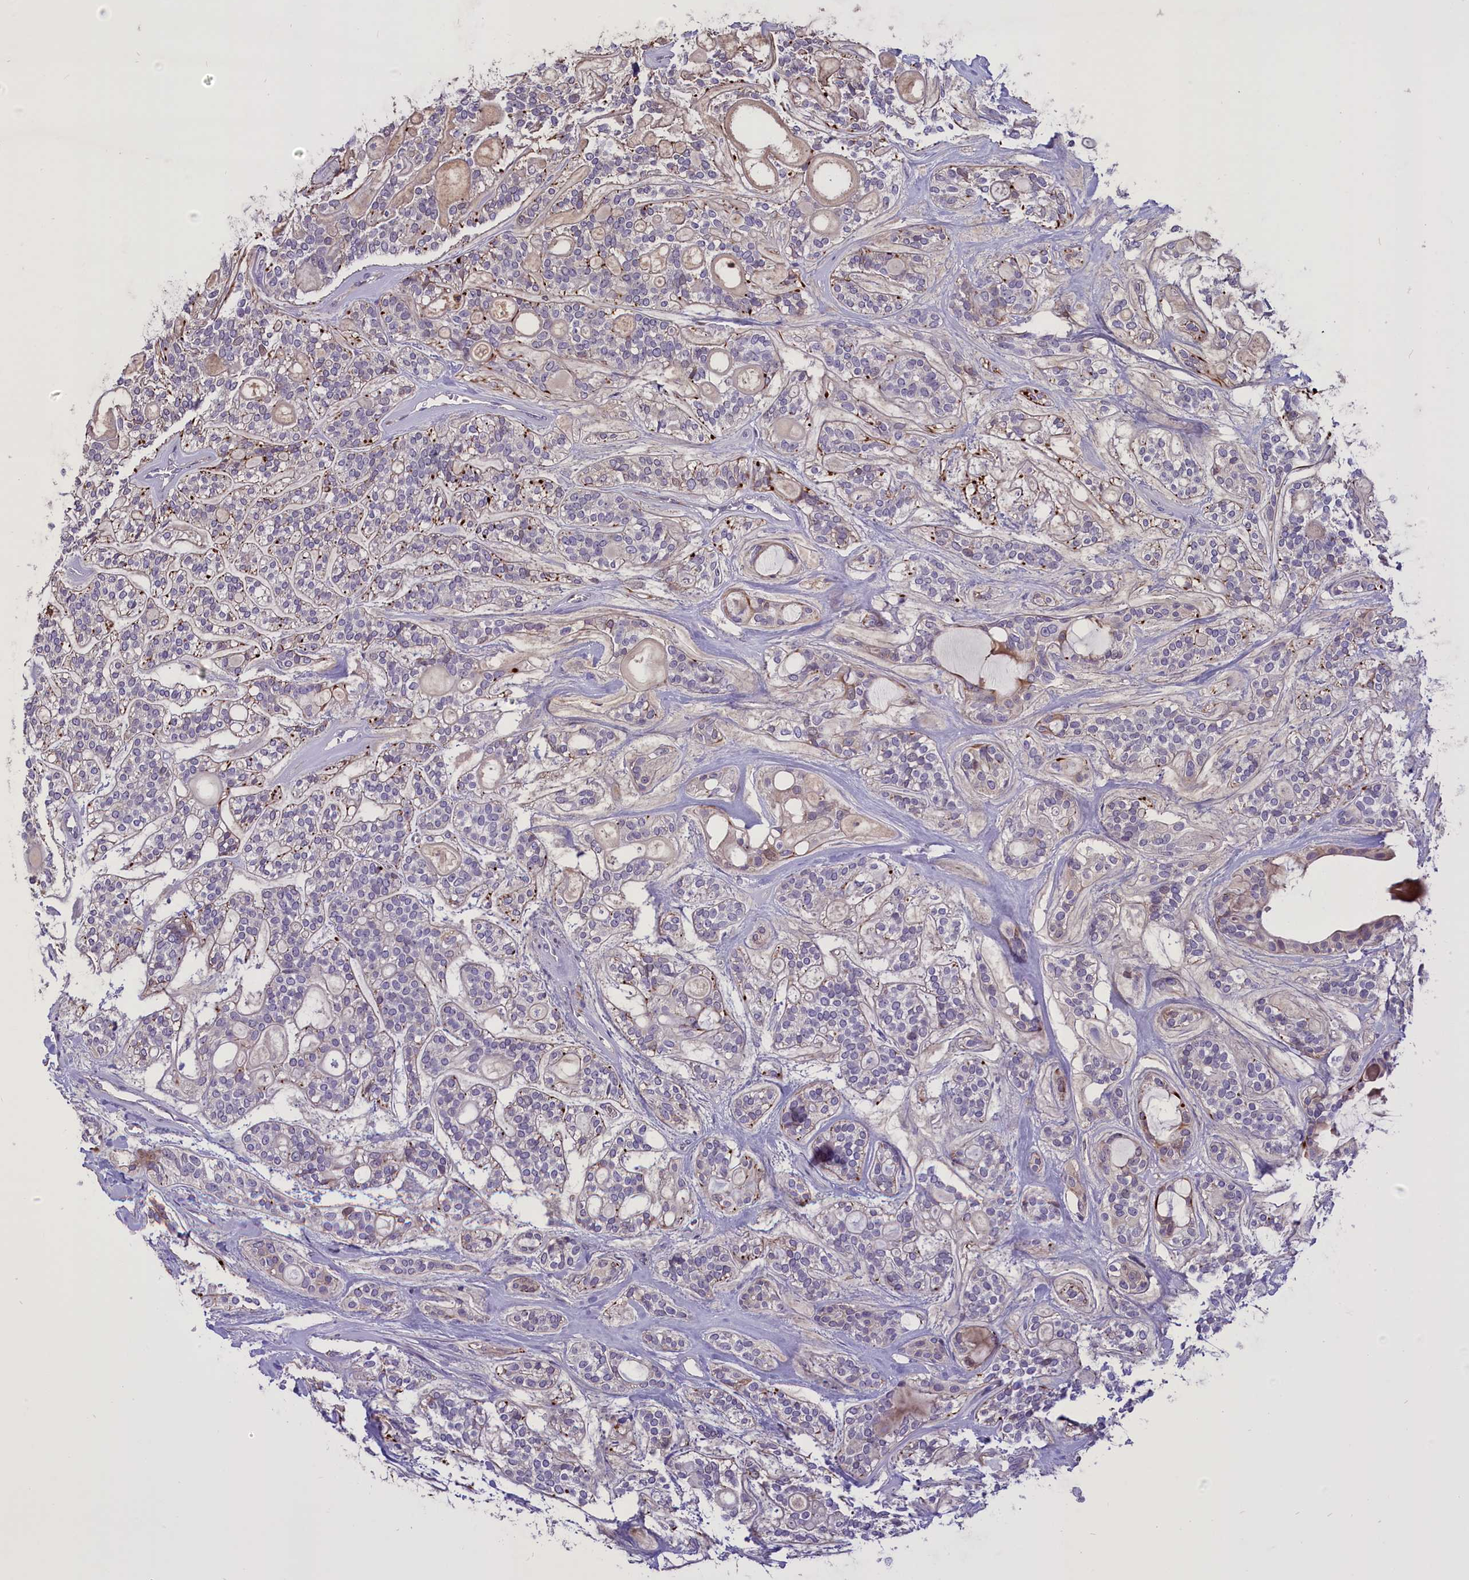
{"staining": {"intensity": "negative", "quantity": "none", "location": "none"}, "tissue": "head and neck cancer", "cell_type": "Tumor cells", "image_type": "cancer", "snomed": [{"axis": "morphology", "description": "Adenocarcinoma, NOS"}, {"axis": "topography", "description": "Head-Neck"}], "caption": "Tumor cells show no significant staining in head and neck adenocarcinoma. (DAB (3,3'-diaminobenzidine) IHC visualized using brightfield microscopy, high magnification).", "gene": "ENHO", "patient": {"sex": "male", "age": 66}}